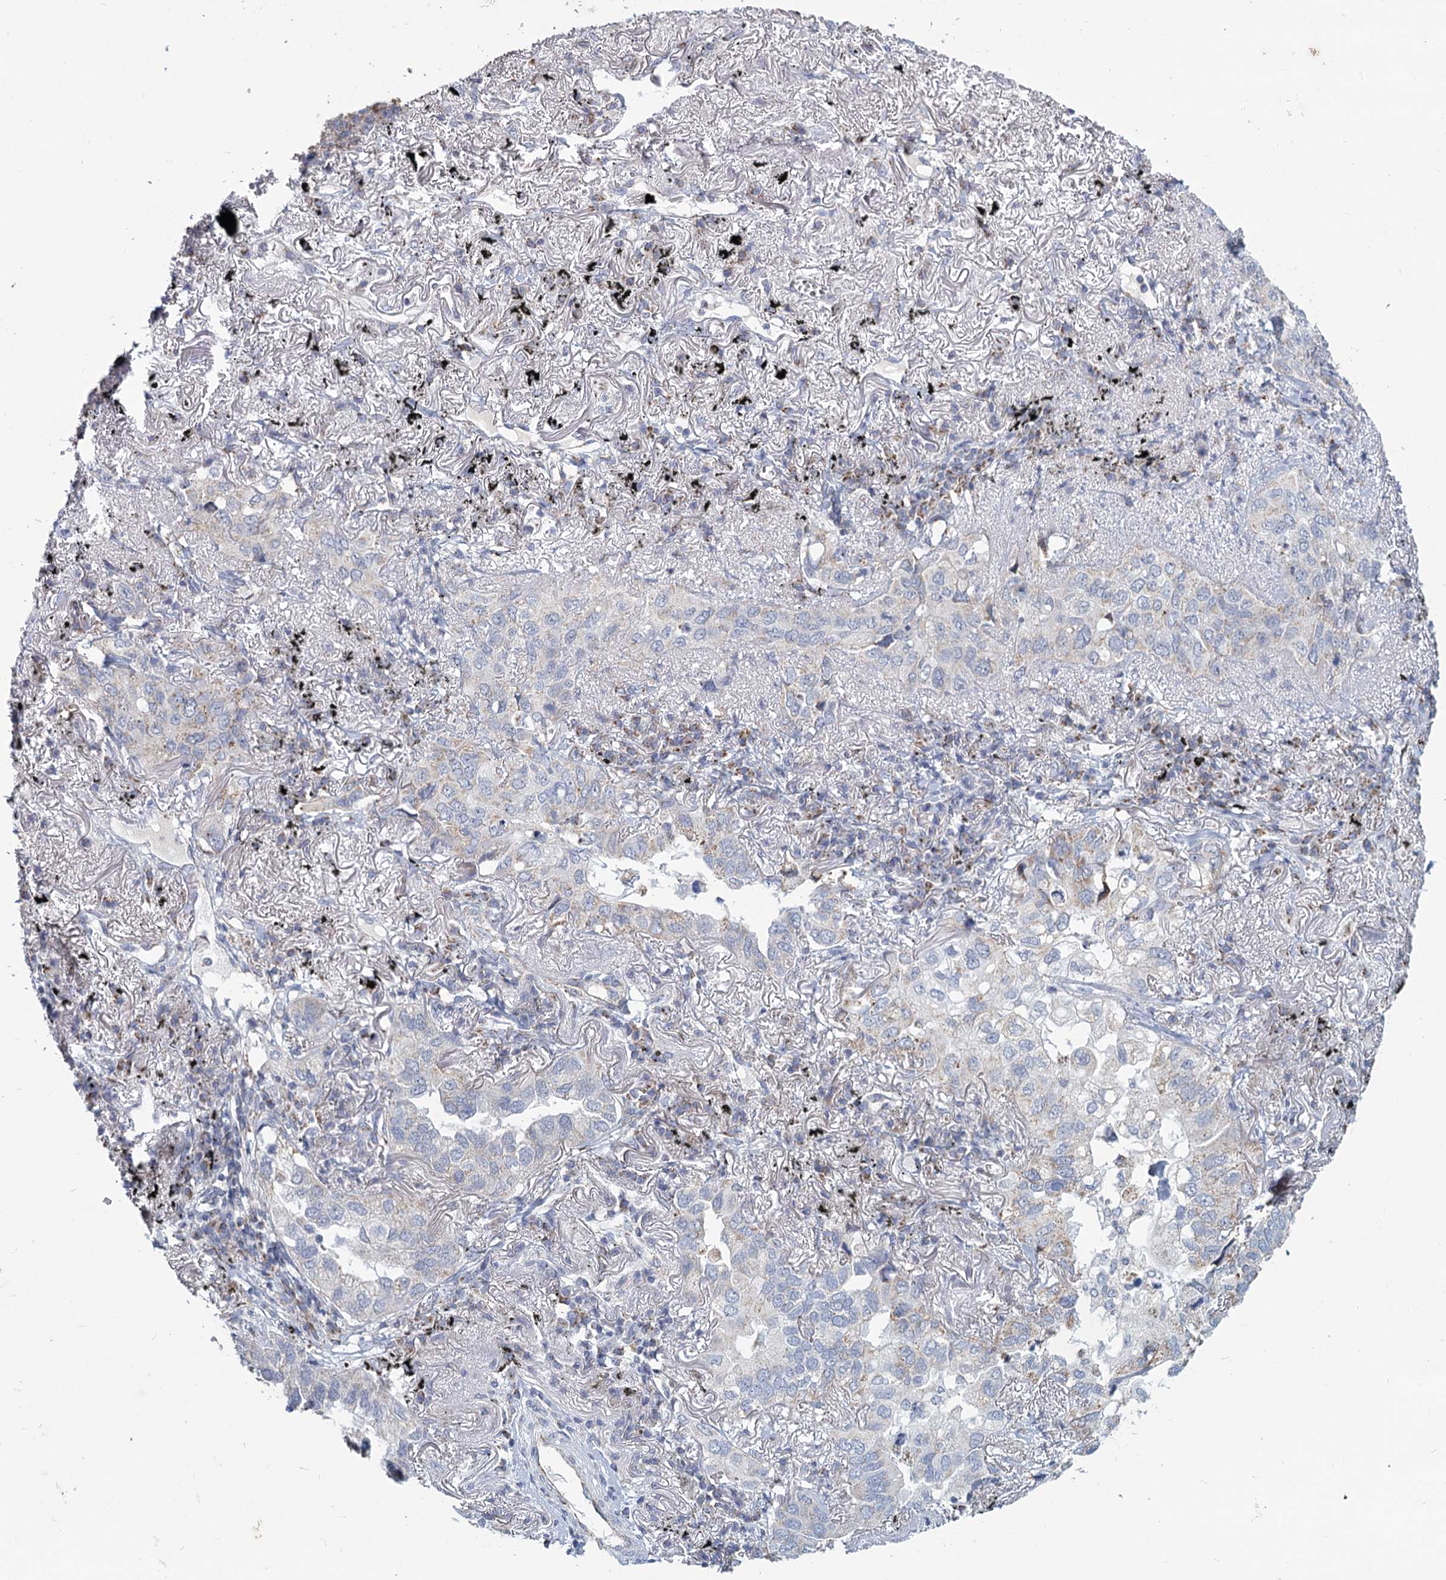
{"staining": {"intensity": "negative", "quantity": "none", "location": "none"}, "tissue": "lung cancer", "cell_type": "Tumor cells", "image_type": "cancer", "snomed": [{"axis": "morphology", "description": "Adenocarcinoma, NOS"}, {"axis": "topography", "description": "Lung"}], "caption": "High power microscopy histopathology image of an immunohistochemistry micrograph of lung adenocarcinoma, revealing no significant staining in tumor cells. (DAB (3,3'-diaminobenzidine) immunohistochemistry, high magnification).", "gene": "NDUFC2", "patient": {"sex": "male", "age": 65}}